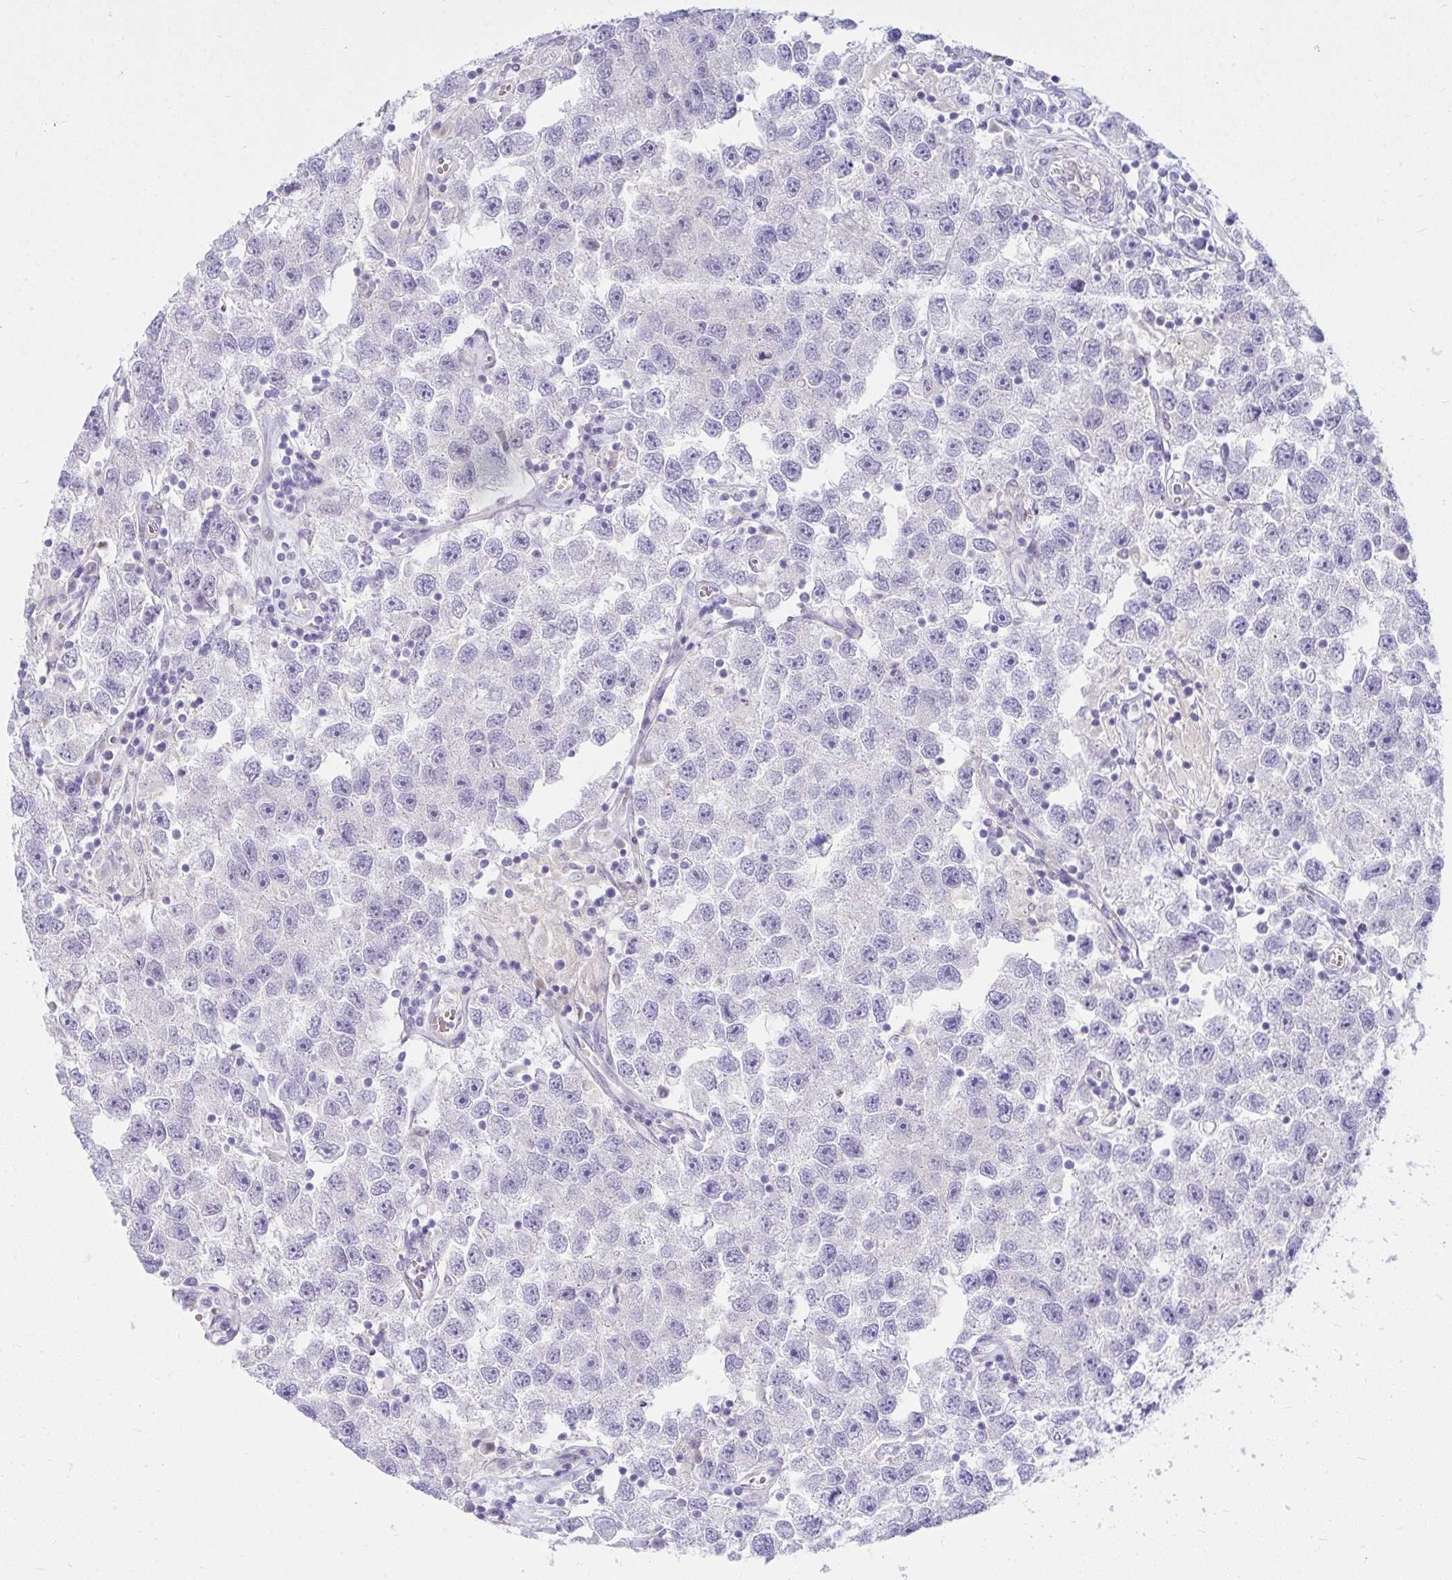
{"staining": {"intensity": "negative", "quantity": "none", "location": "none"}, "tissue": "testis cancer", "cell_type": "Tumor cells", "image_type": "cancer", "snomed": [{"axis": "morphology", "description": "Seminoma, NOS"}, {"axis": "topography", "description": "Testis"}], "caption": "Immunohistochemical staining of human testis cancer (seminoma) reveals no significant staining in tumor cells. Brightfield microscopy of IHC stained with DAB (brown) and hematoxylin (blue), captured at high magnification.", "gene": "LRRC36", "patient": {"sex": "male", "age": 26}}